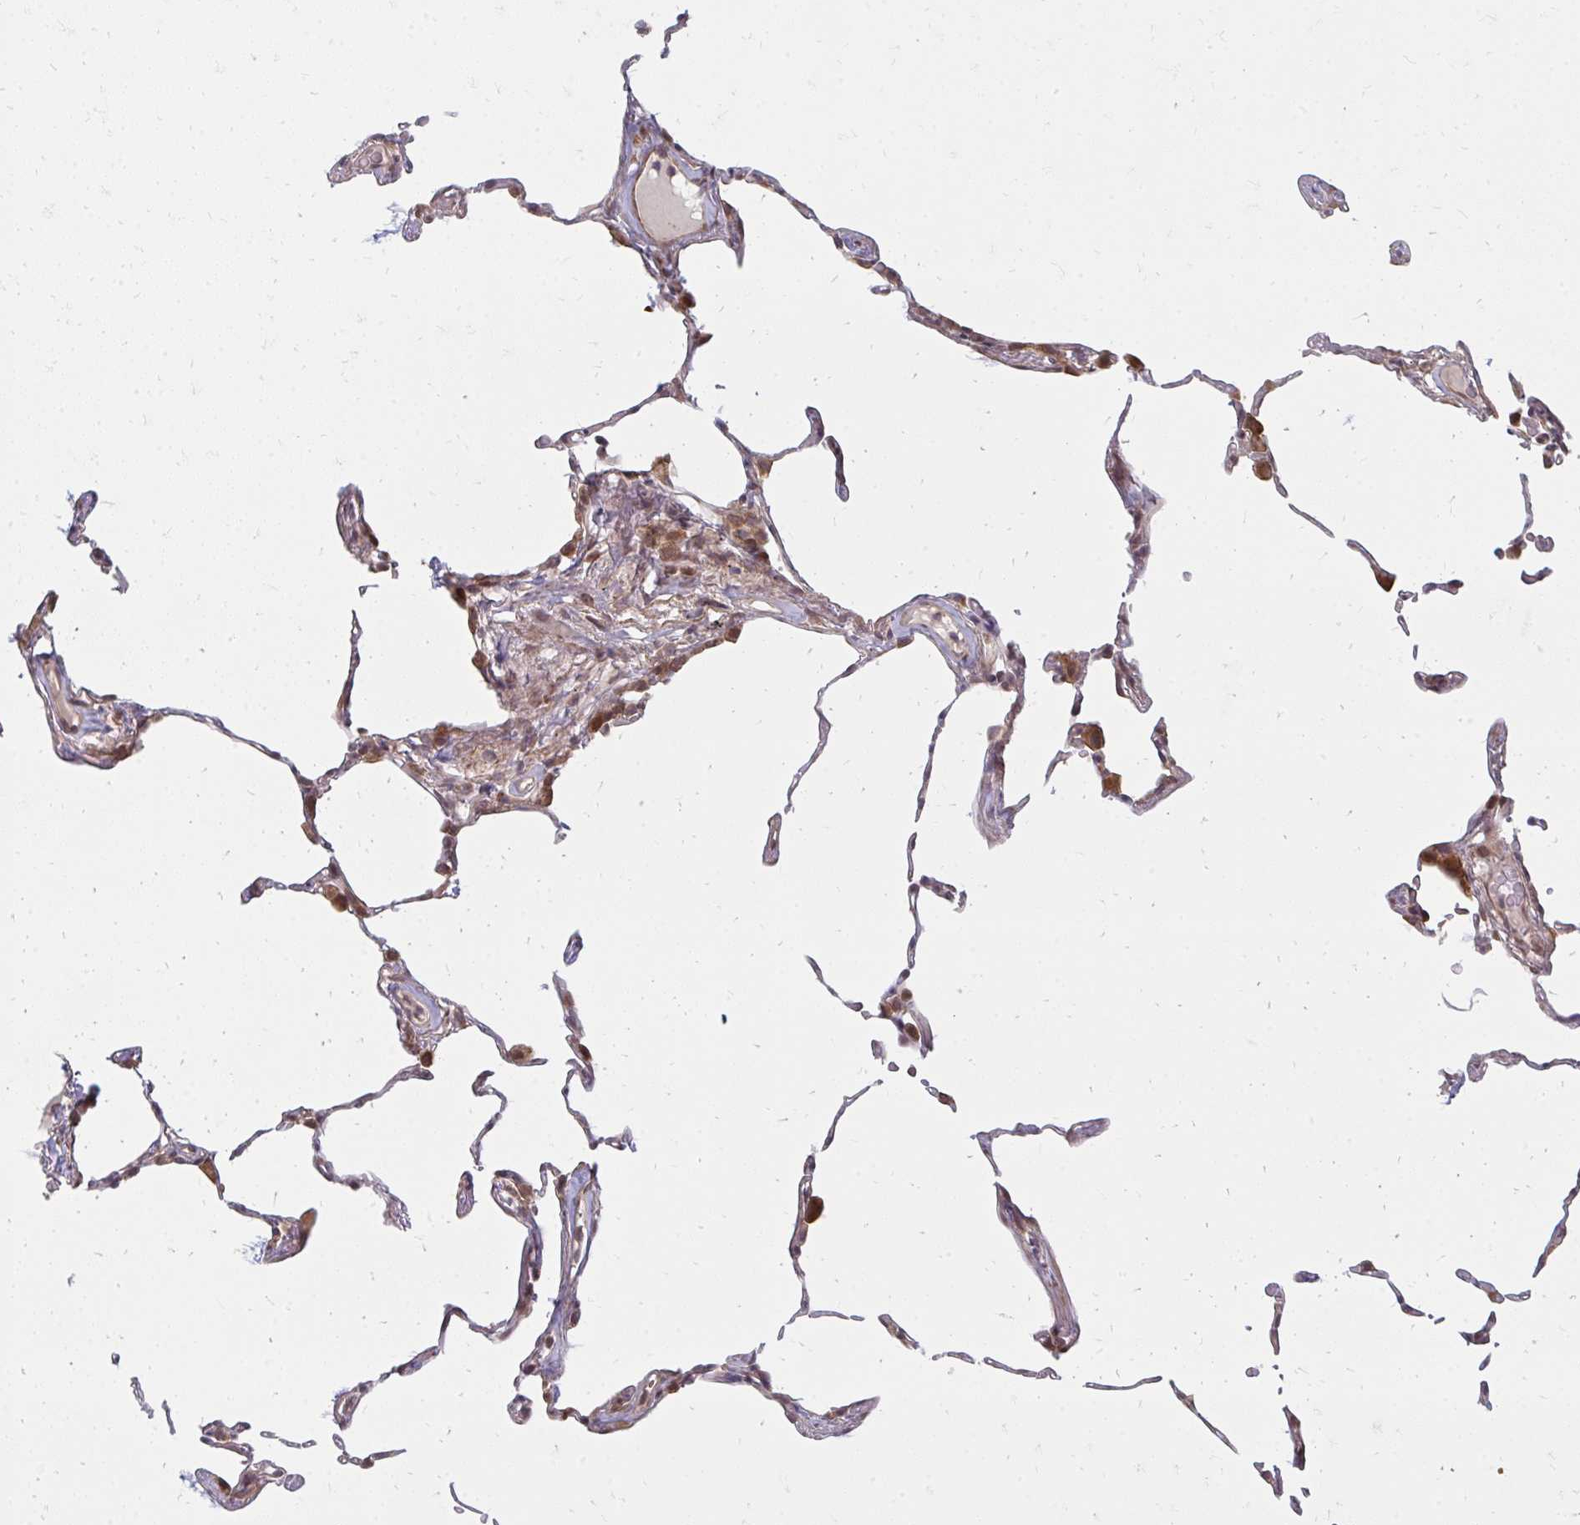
{"staining": {"intensity": "moderate", "quantity": "<25%", "location": "cytoplasmic/membranous,nuclear"}, "tissue": "lung", "cell_type": "Alveolar cells", "image_type": "normal", "snomed": [{"axis": "morphology", "description": "Normal tissue, NOS"}, {"axis": "topography", "description": "Lung"}], "caption": "Lung stained with a brown dye displays moderate cytoplasmic/membranous,nuclear positive positivity in about <25% of alveolar cells.", "gene": "ZNF285", "patient": {"sex": "female", "age": 57}}